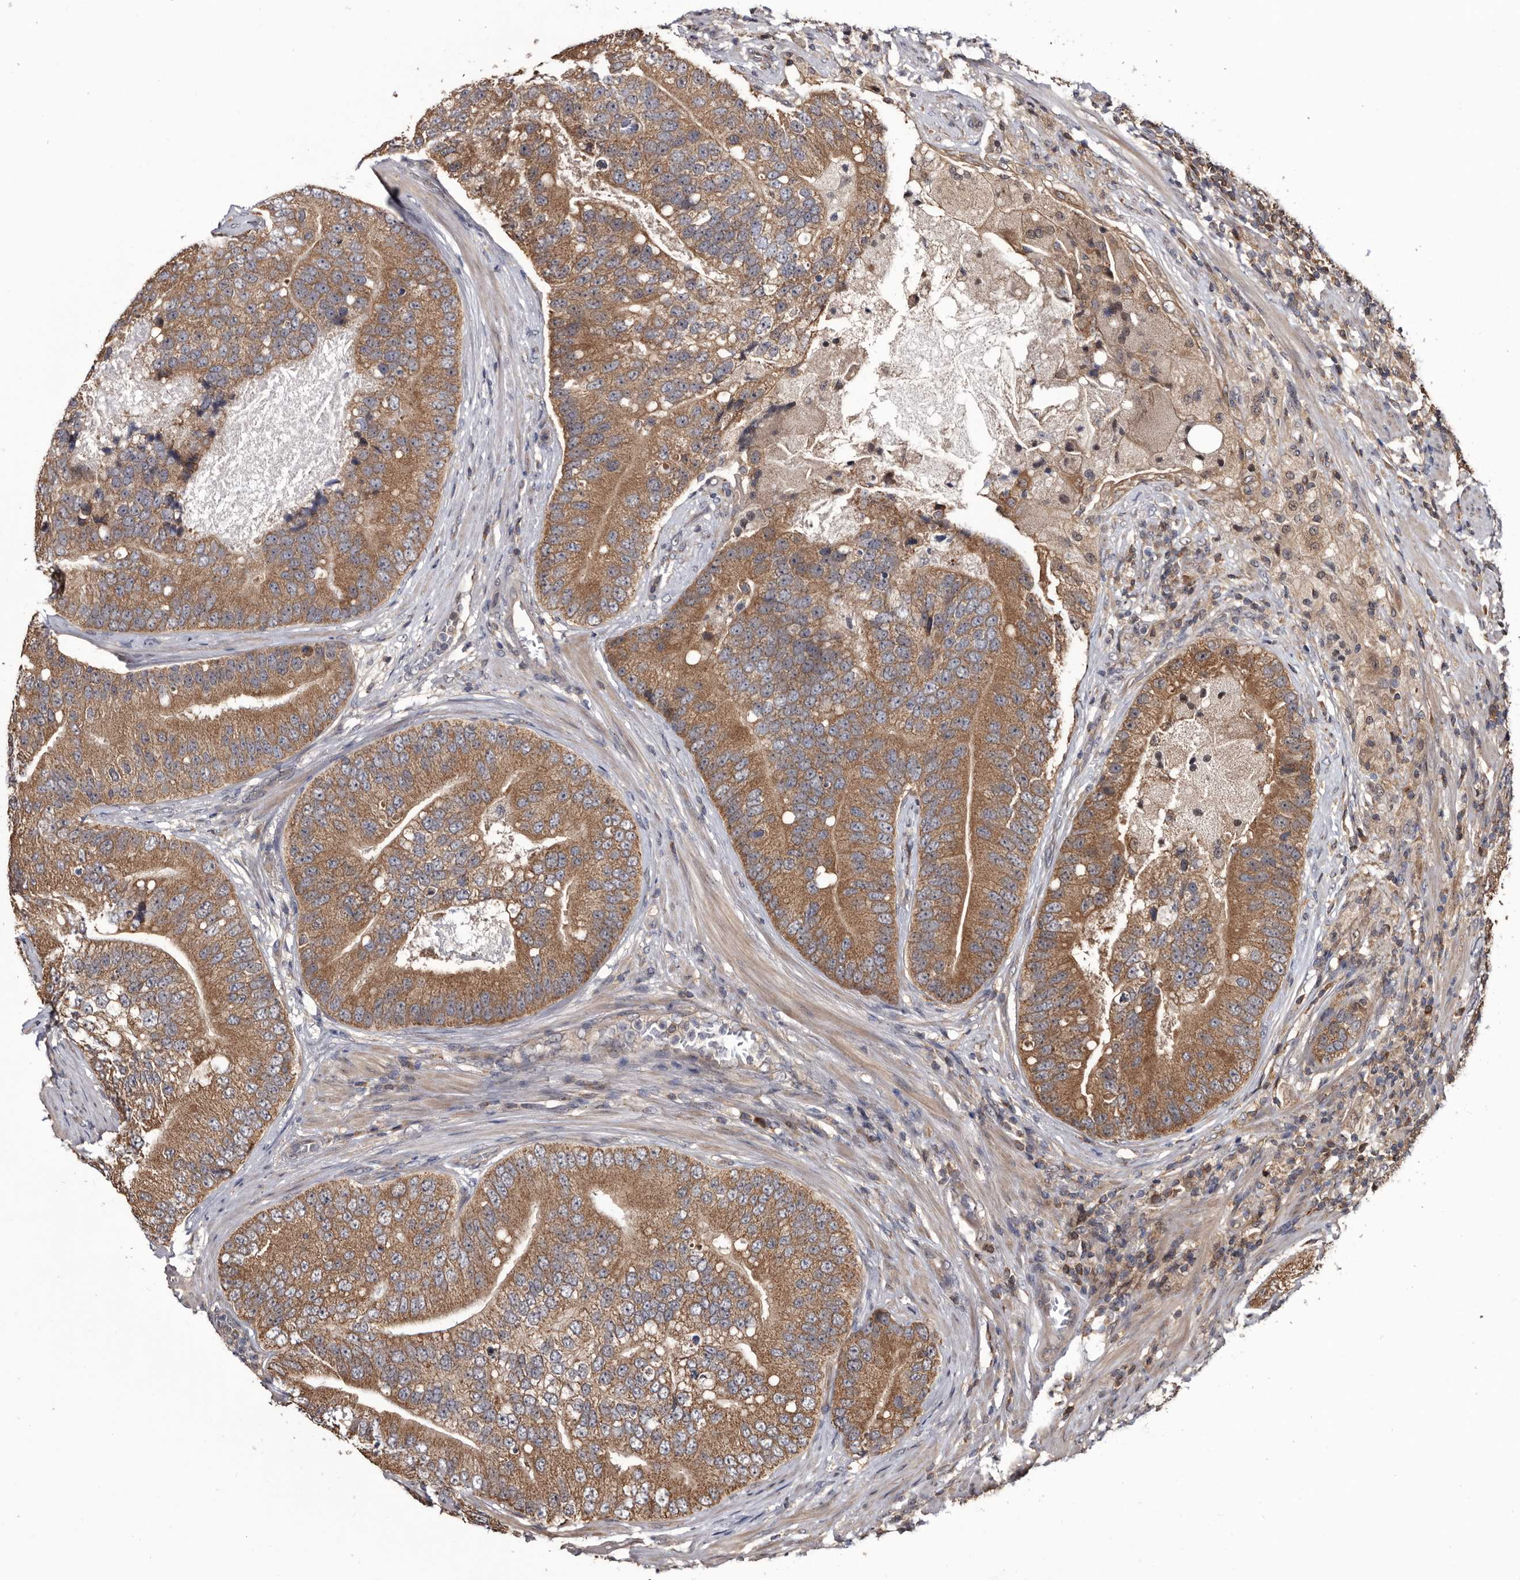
{"staining": {"intensity": "moderate", "quantity": ">75%", "location": "cytoplasmic/membranous"}, "tissue": "prostate cancer", "cell_type": "Tumor cells", "image_type": "cancer", "snomed": [{"axis": "morphology", "description": "Adenocarcinoma, High grade"}, {"axis": "topography", "description": "Prostate"}], "caption": "Protein expression by immunohistochemistry exhibits moderate cytoplasmic/membranous staining in approximately >75% of tumor cells in prostate cancer (adenocarcinoma (high-grade)).", "gene": "TTI2", "patient": {"sex": "male", "age": 70}}